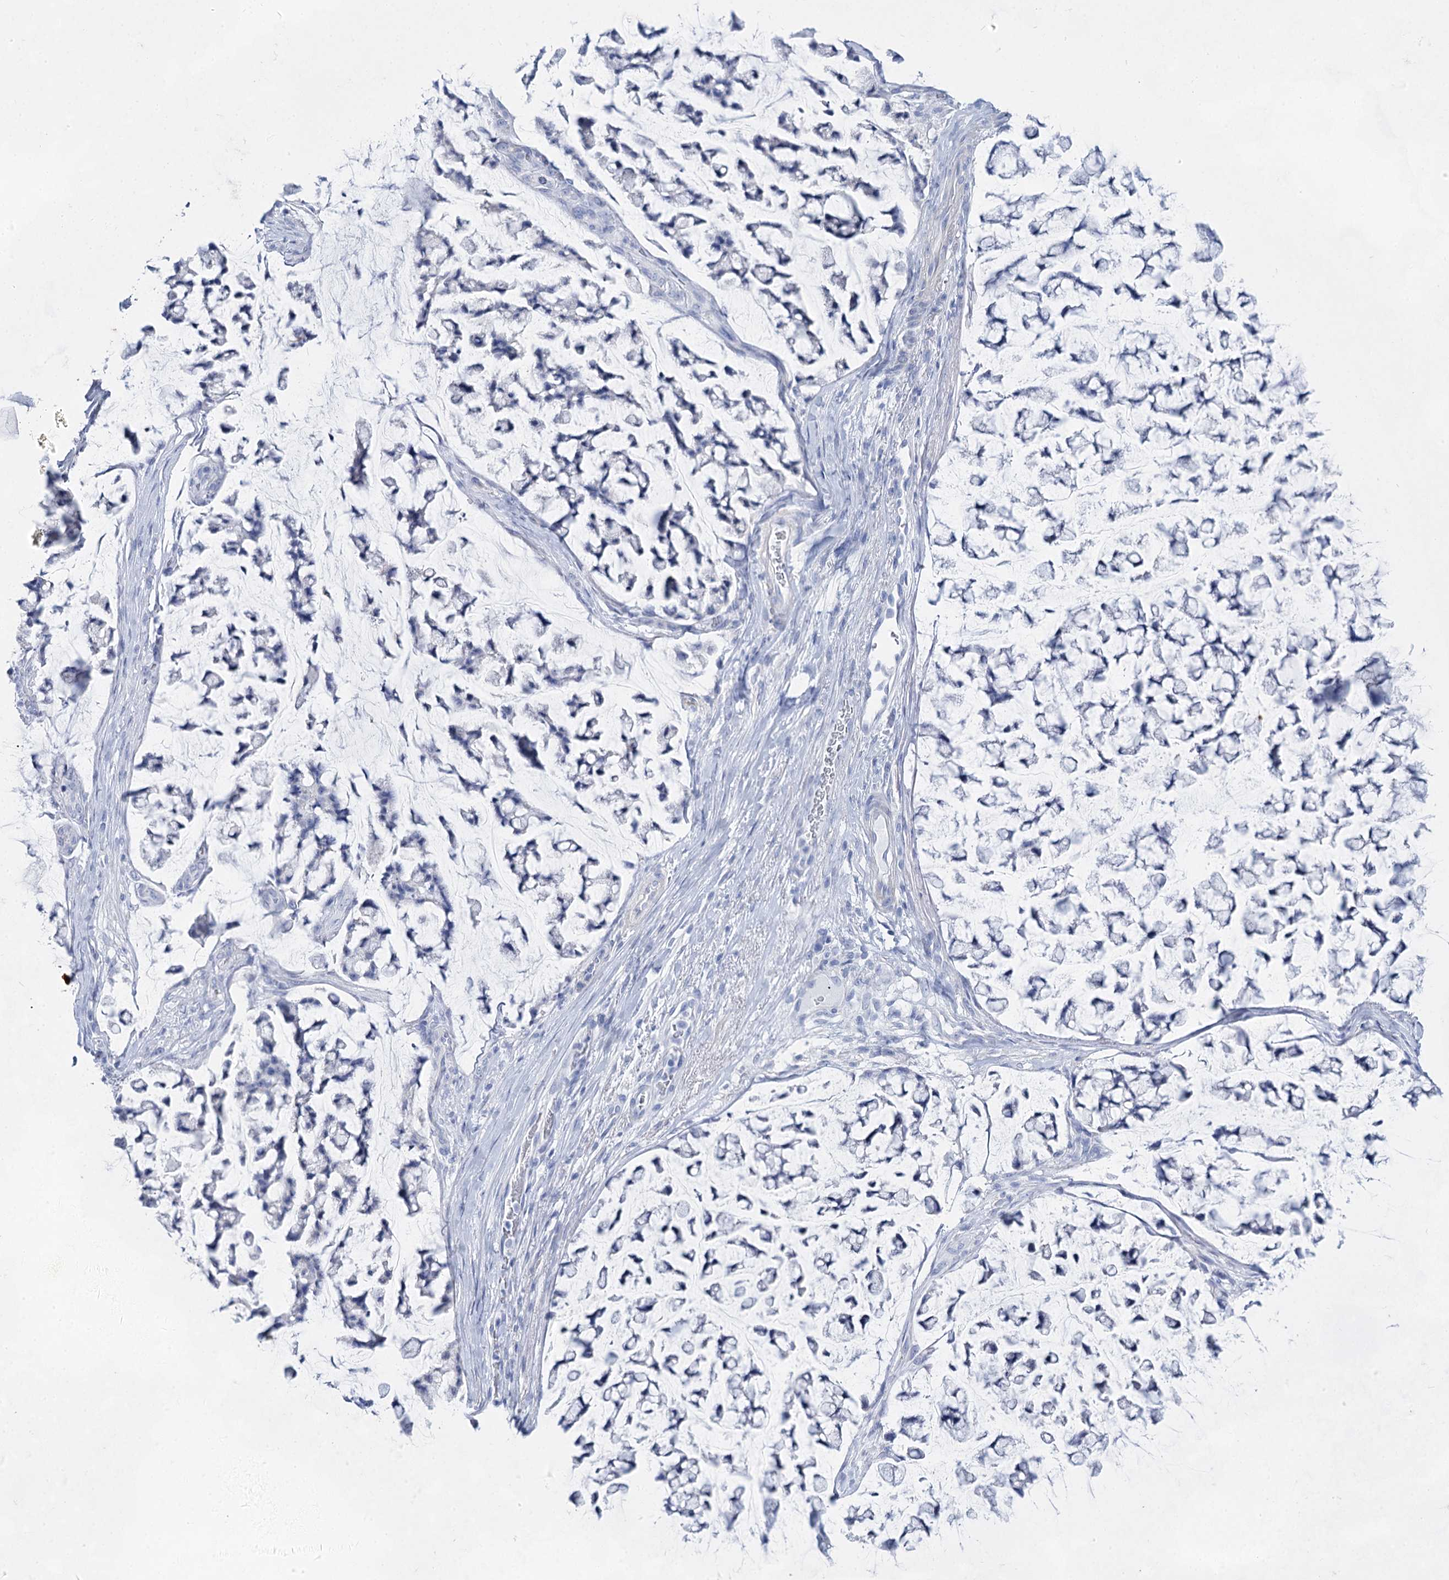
{"staining": {"intensity": "negative", "quantity": "none", "location": "none"}, "tissue": "stomach cancer", "cell_type": "Tumor cells", "image_type": "cancer", "snomed": [{"axis": "morphology", "description": "Adenocarcinoma, NOS"}, {"axis": "topography", "description": "Stomach, lower"}], "caption": "Immunohistochemistry image of stomach cancer stained for a protein (brown), which demonstrates no positivity in tumor cells. The staining is performed using DAB brown chromogen with nuclei counter-stained in using hematoxylin.", "gene": "ACRV1", "patient": {"sex": "male", "age": 67}}